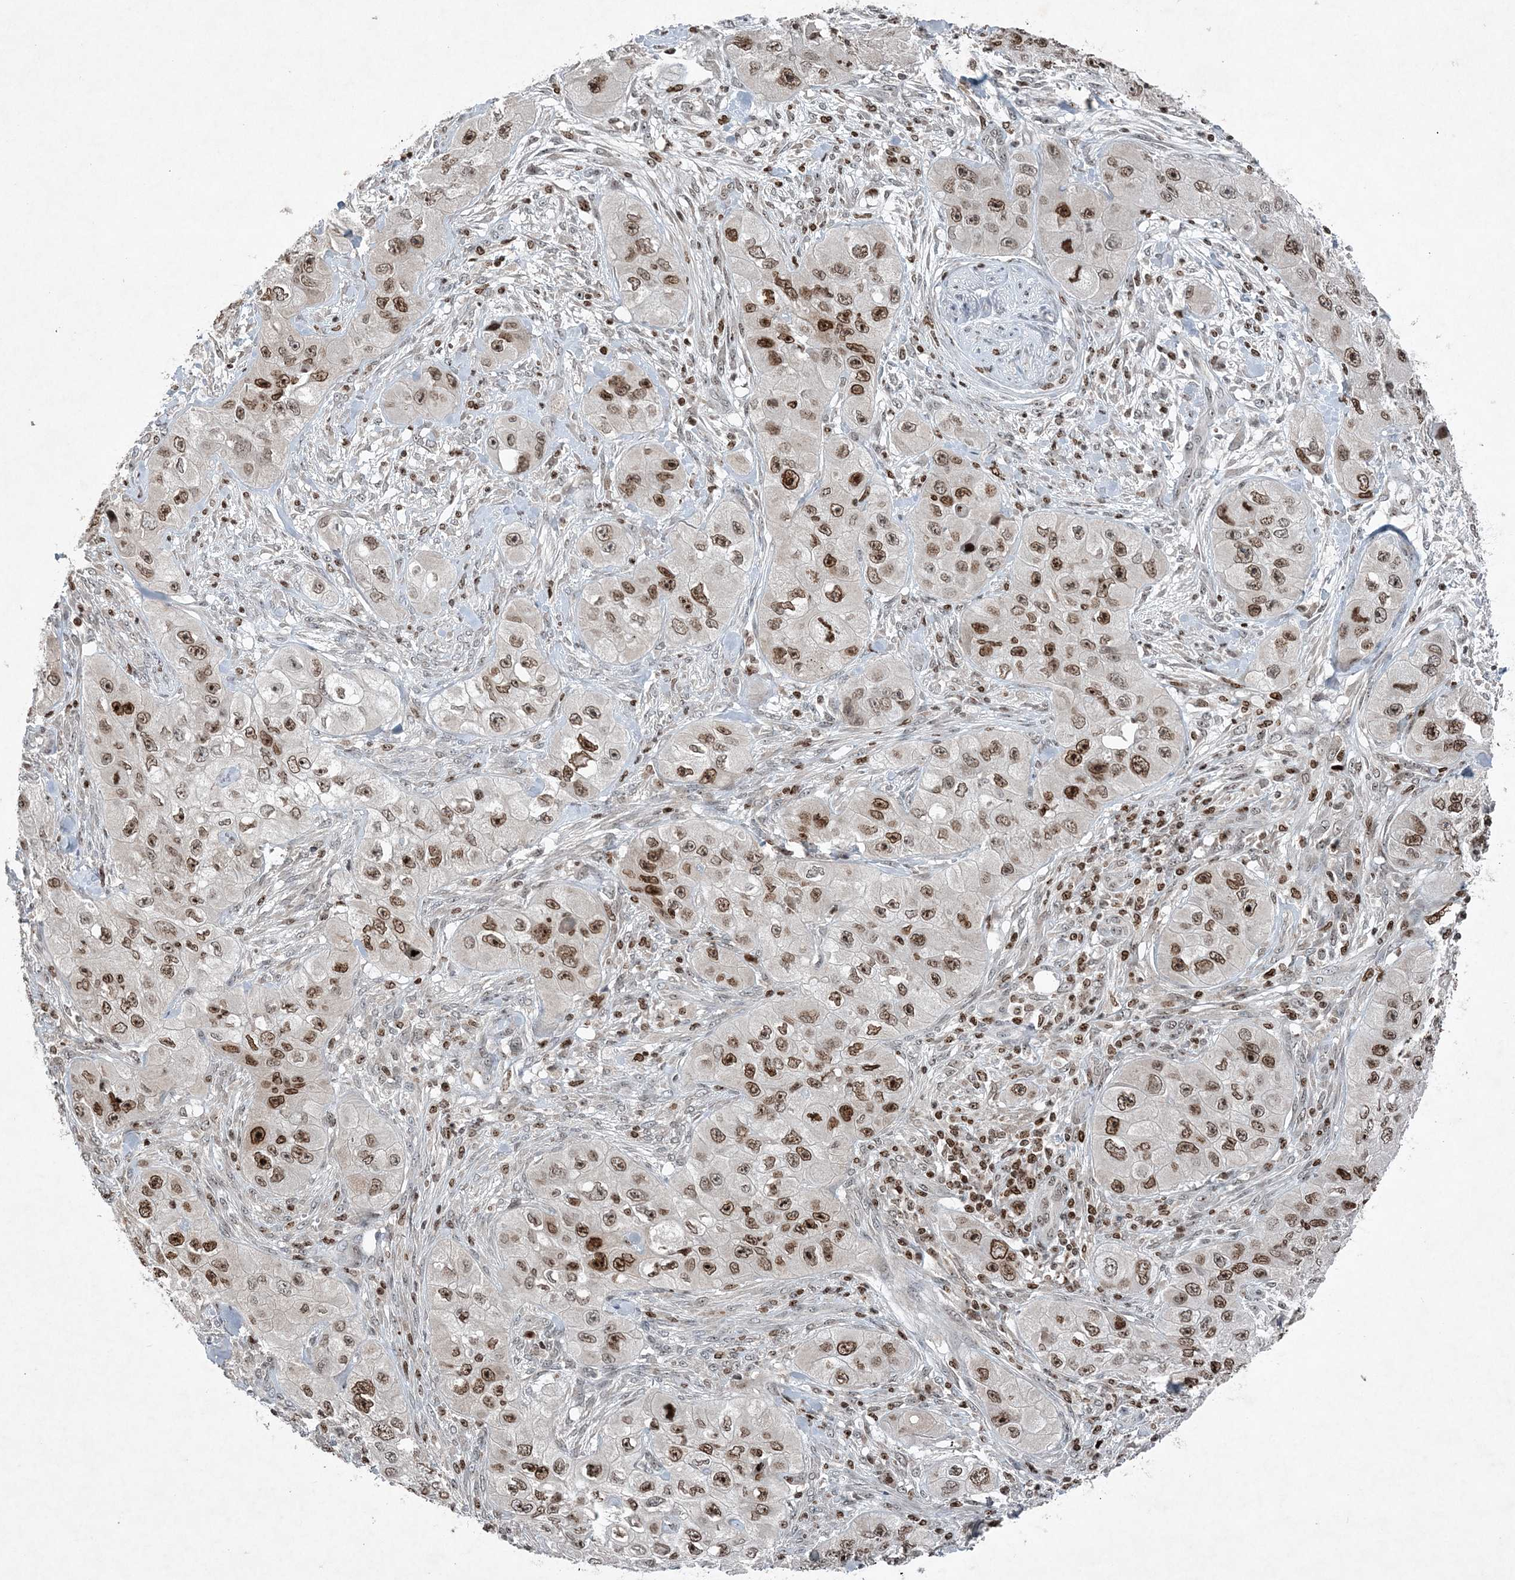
{"staining": {"intensity": "strong", "quantity": "25%-75%", "location": "nuclear"}, "tissue": "skin cancer", "cell_type": "Tumor cells", "image_type": "cancer", "snomed": [{"axis": "morphology", "description": "Squamous cell carcinoma, NOS"}, {"axis": "topography", "description": "Skin"}, {"axis": "topography", "description": "Subcutis"}], "caption": "The micrograph shows immunohistochemical staining of skin cancer. There is strong nuclear positivity is seen in approximately 25%-75% of tumor cells. (Stains: DAB in brown, nuclei in blue, Microscopy: brightfield microscopy at high magnification).", "gene": "QTRT2", "patient": {"sex": "male", "age": 73}}